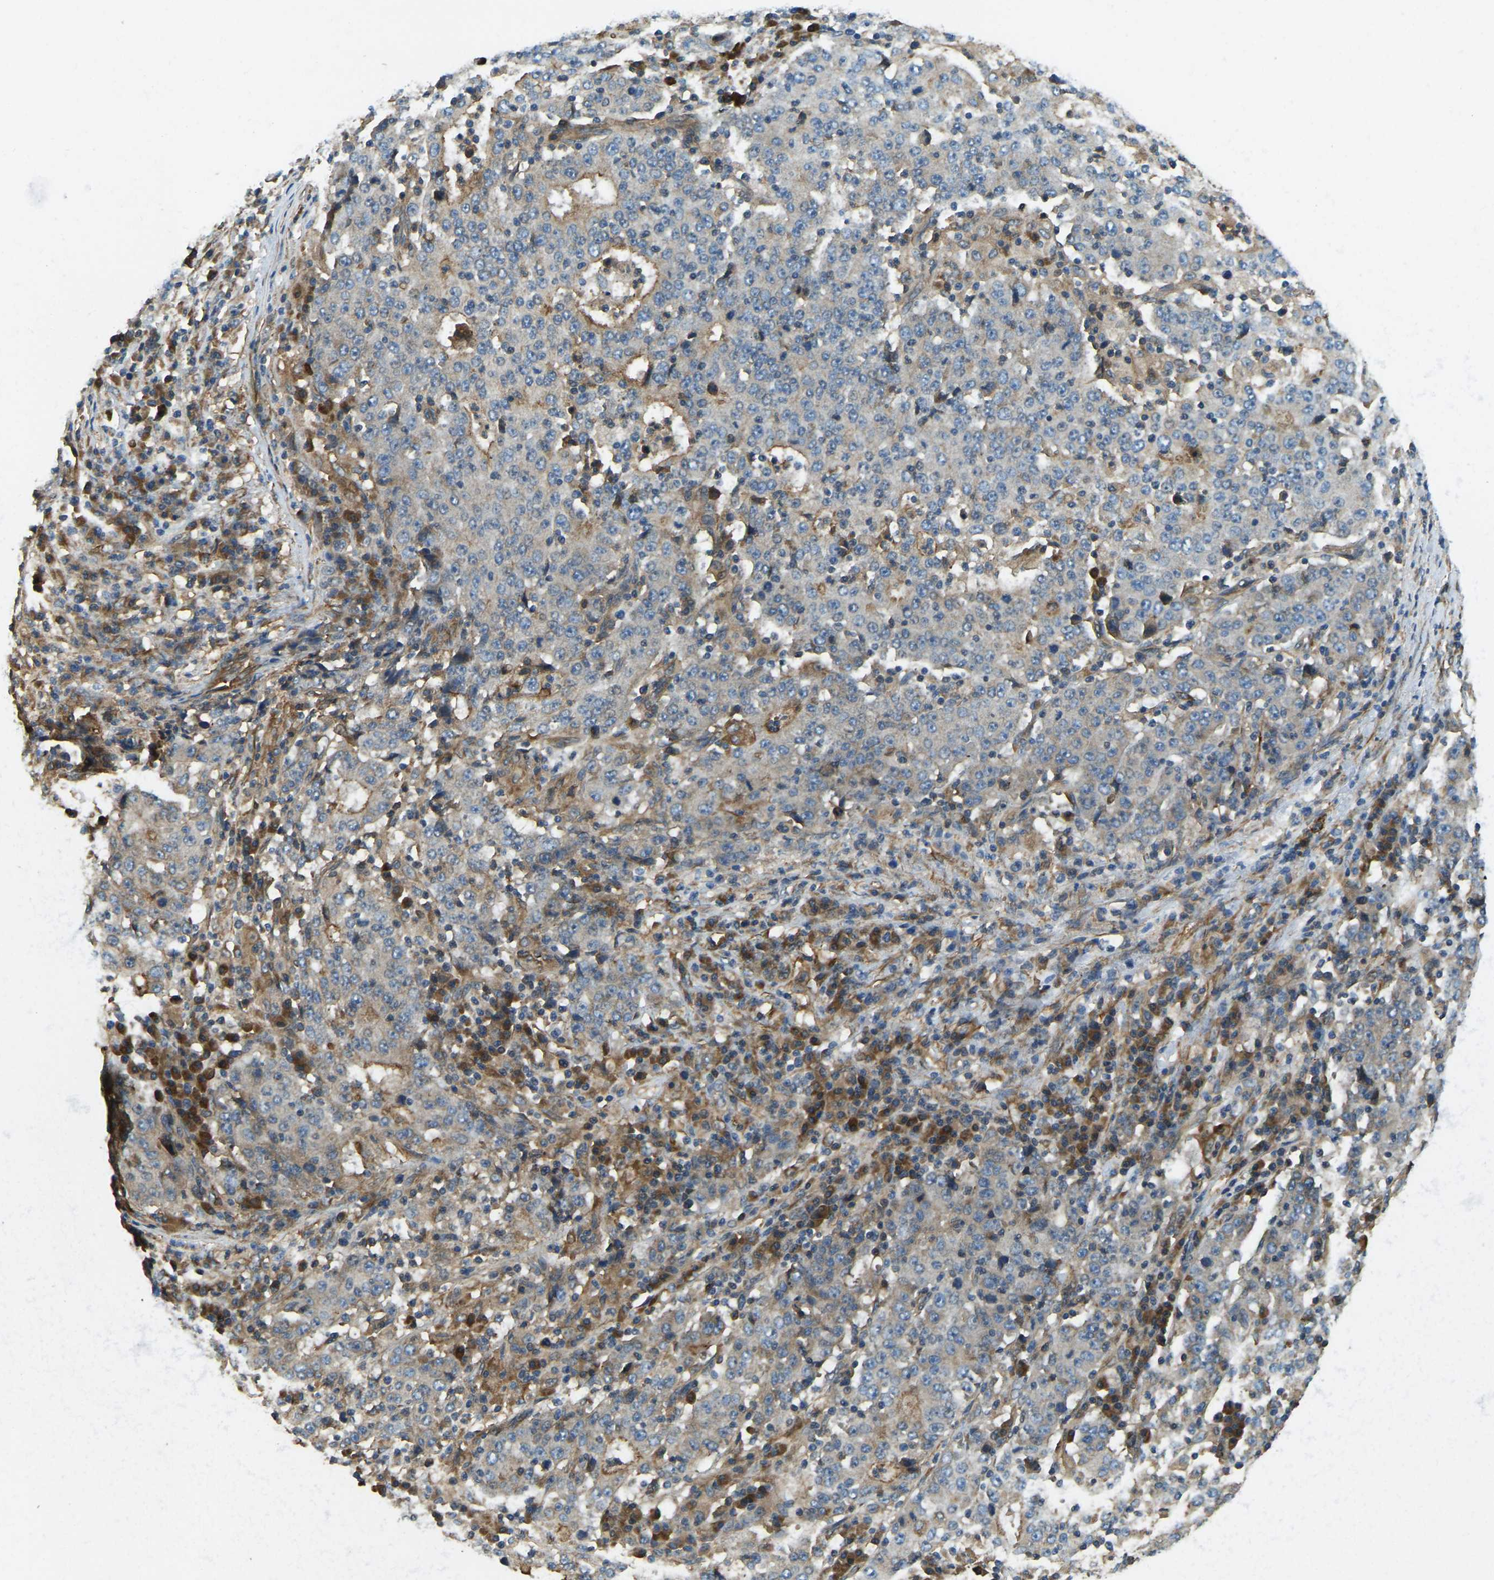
{"staining": {"intensity": "weak", "quantity": "25%-75%", "location": "cytoplasmic/membranous"}, "tissue": "stomach cancer", "cell_type": "Tumor cells", "image_type": "cancer", "snomed": [{"axis": "morphology", "description": "Adenocarcinoma, NOS"}, {"axis": "topography", "description": "Stomach"}], "caption": "Immunohistochemistry (IHC) image of human stomach cancer (adenocarcinoma) stained for a protein (brown), which shows low levels of weak cytoplasmic/membranous staining in about 25%-75% of tumor cells.", "gene": "ERGIC1", "patient": {"sex": "male", "age": 59}}